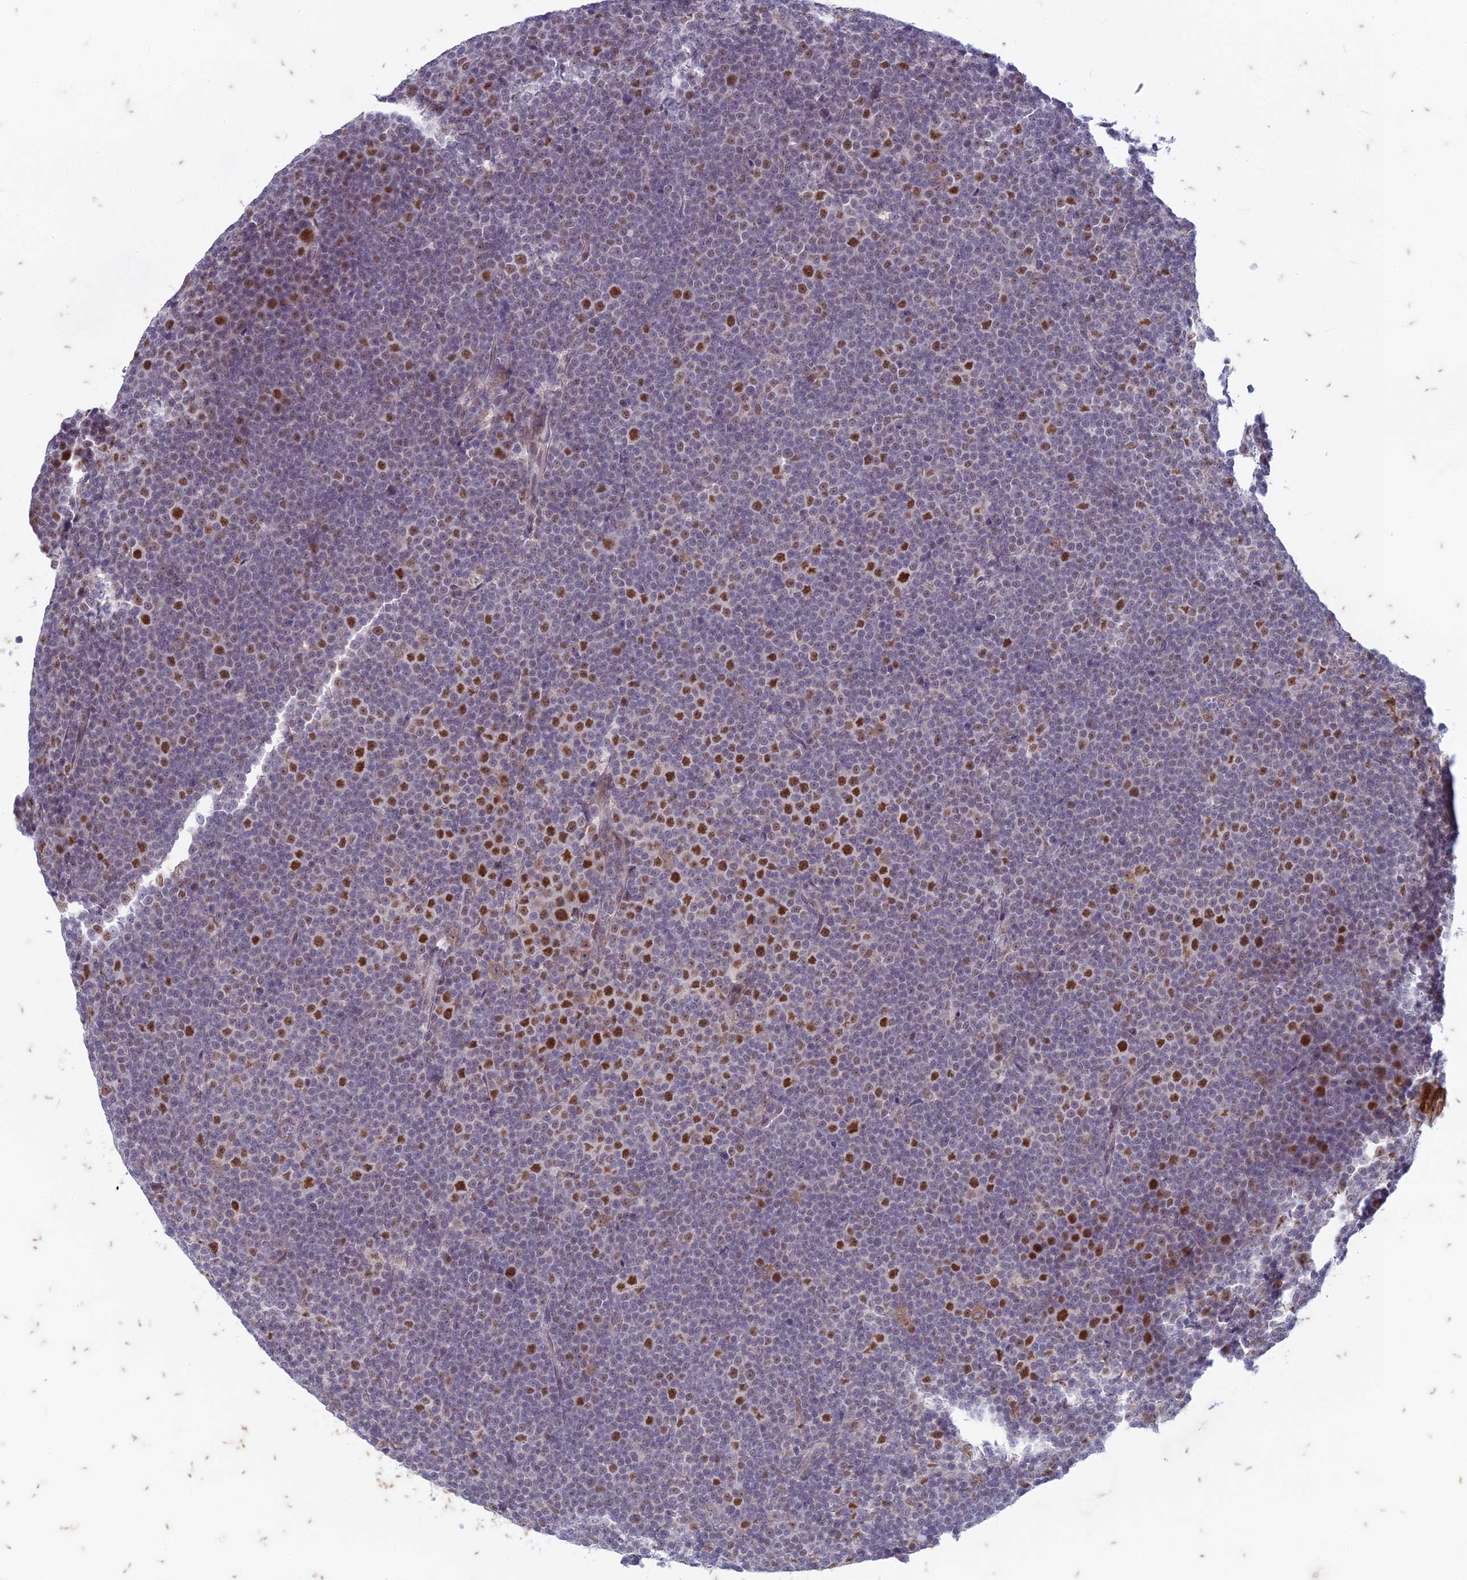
{"staining": {"intensity": "strong", "quantity": ">75%", "location": "nuclear"}, "tissue": "lymphoma", "cell_type": "Tumor cells", "image_type": "cancer", "snomed": [{"axis": "morphology", "description": "Malignant lymphoma, non-Hodgkin's type, Low grade"}, {"axis": "topography", "description": "Lymph node"}], "caption": "Immunohistochemistry (IHC) (DAB) staining of human malignant lymphoma, non-Hodgkin's type (low-grade) shows strong nuclear protein staining in about >75% of tumor cells.", "gene": "PABPN1L", "patient": {"sex": "female", "age": 67}}